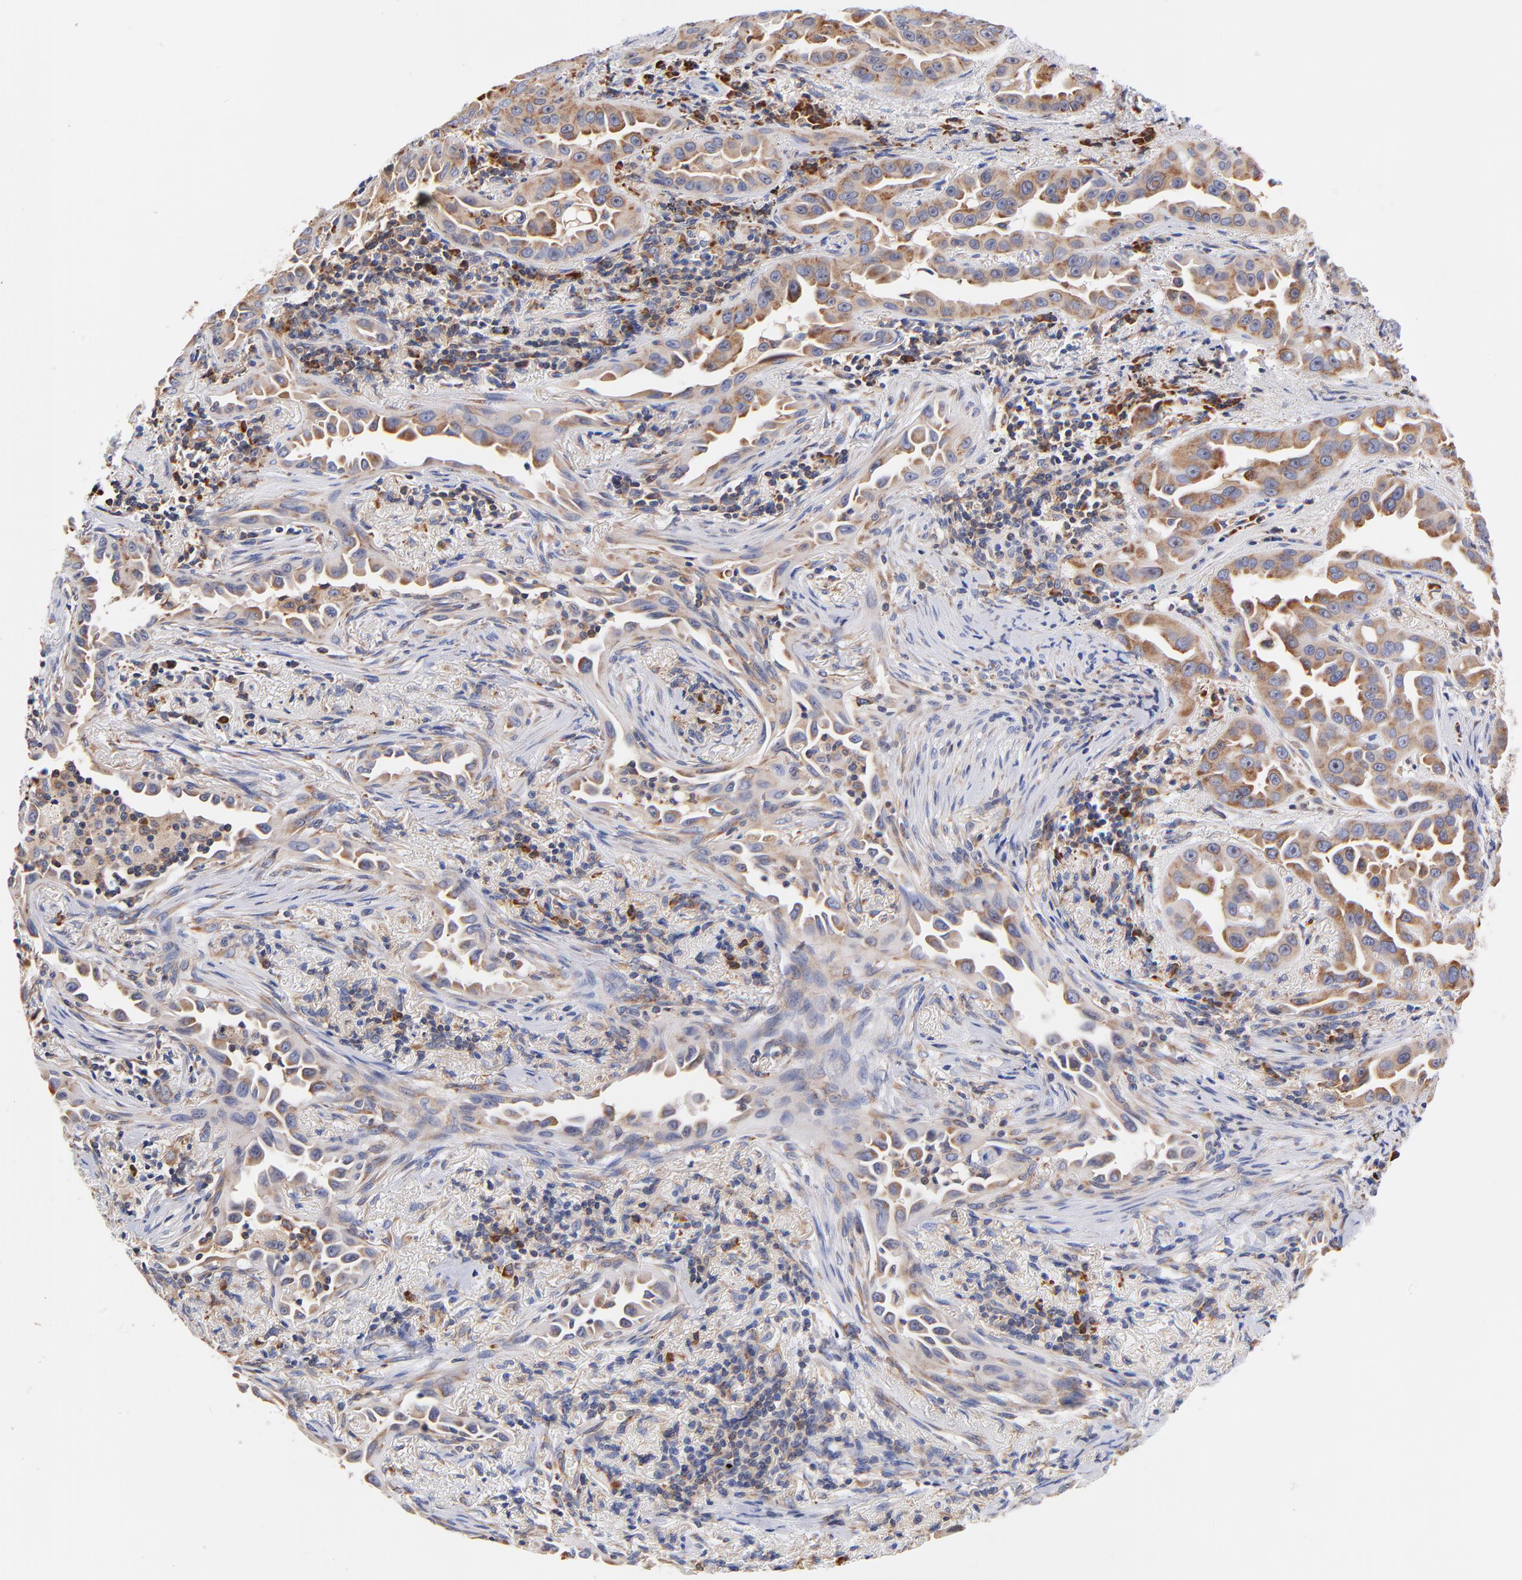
{"staining": {"intensity": "moderate", "quantity": ">75%", "location": "cytoplasmic/membranous"}, "tissue": "lung cancer", "cell_type": "Tumor cells", "image_type": "cancer", "snomed": [{"axis": "morphology", "description": "Normal tissue, NOS"}, {"axis": "morphology", "description": "Adenocarcinoma, NOS"}, {"axis": "topography", "description": "Bronchus"}], "caption": "Immunohistochemistry (IHC) staining of adenocarcinoma (lung), which shows medium levels of moderate cytoplasmic/membranous staining in approximately >75% of tumor cells indicating moderate cytoplasmic/membranous protein staining. The staining was performed using DAB (3,3'-diaminobenzidine) (brown) for protein detection and nuclei were counterstained in hematoxylin (blue).", "gene": "RPL27", "patient": {"sex": "male", "age": 68}}